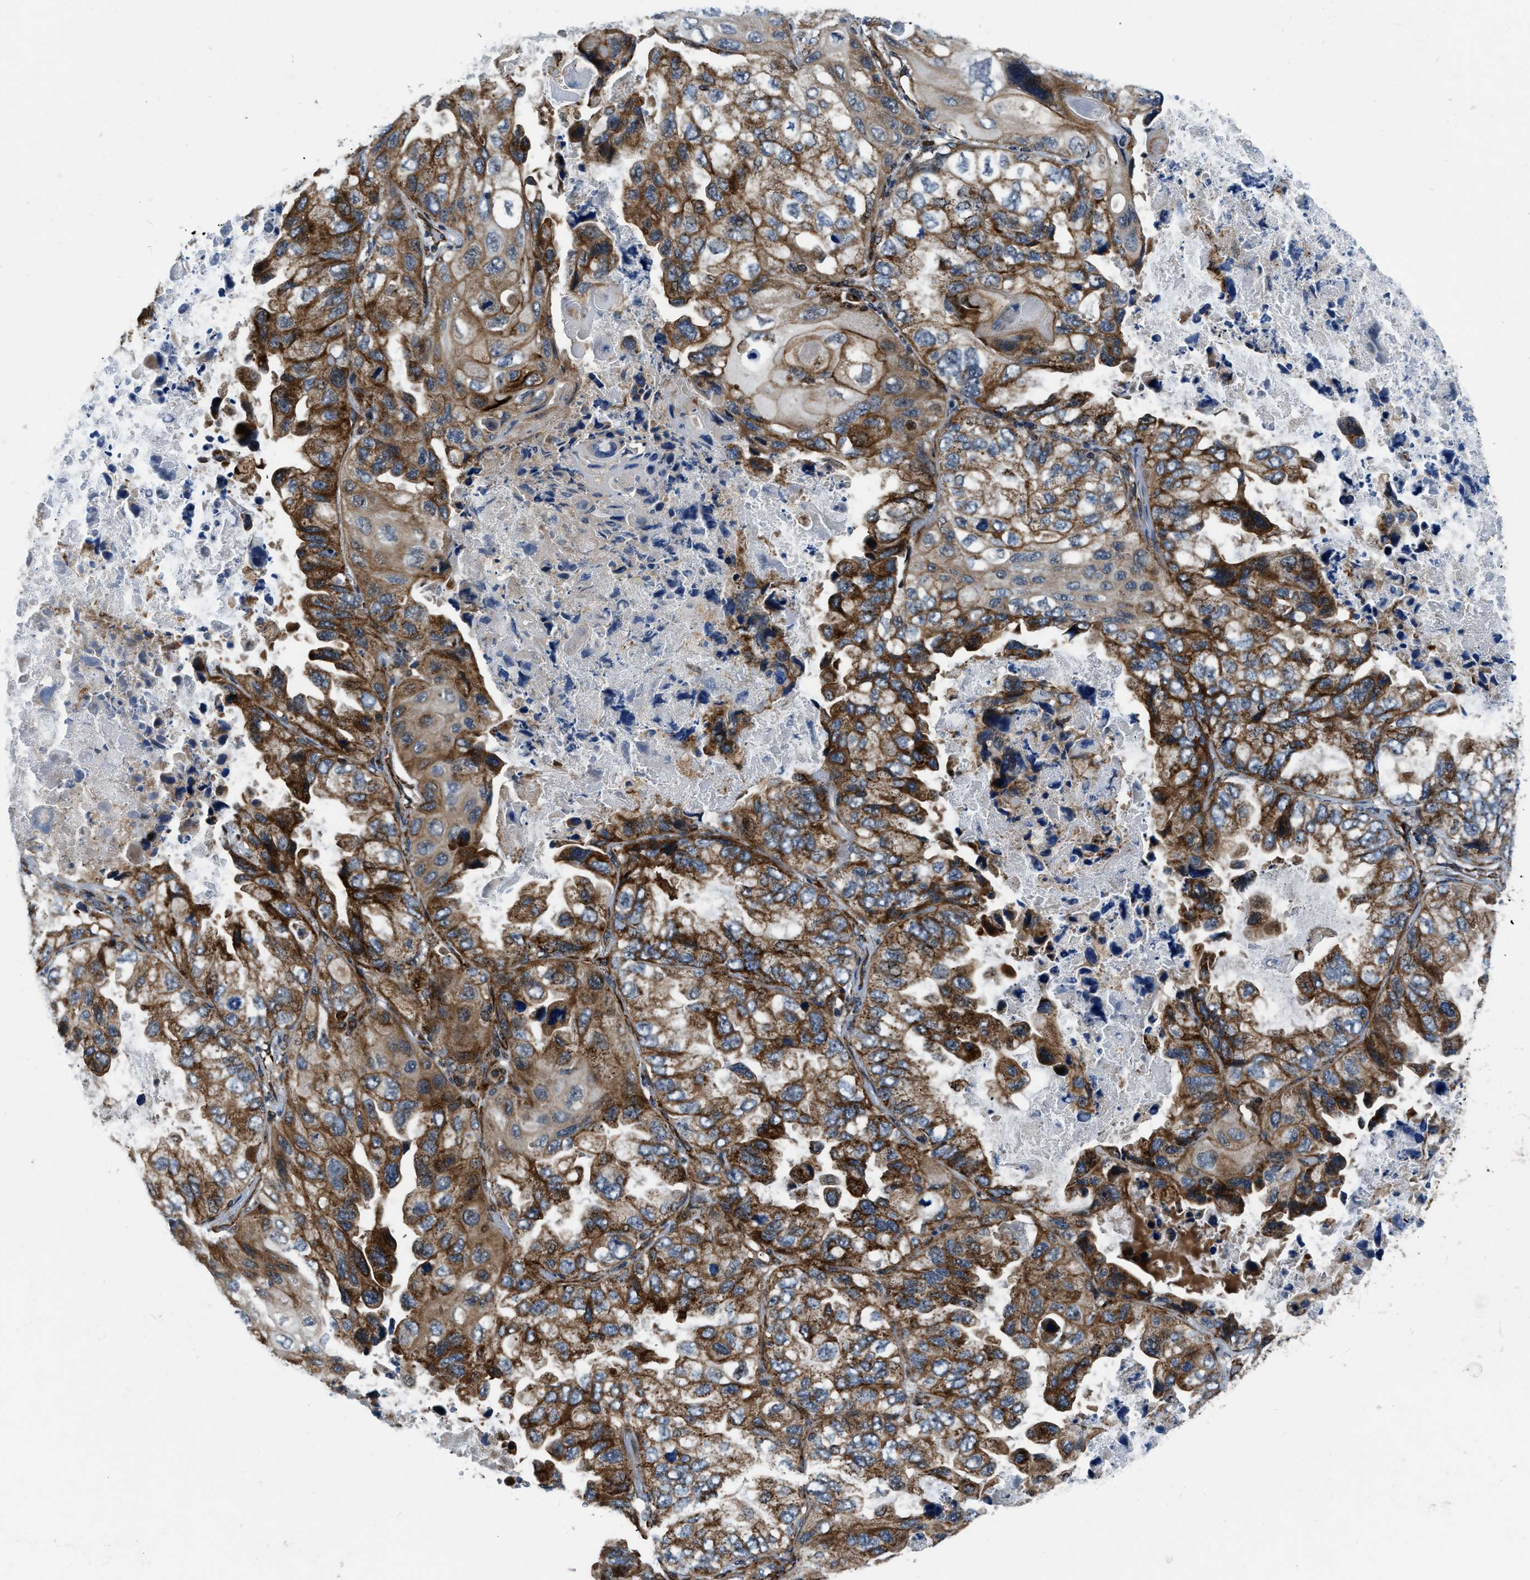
{"staining": {"intensity": "strong", "quantity": ">75%", "location": "cytoplasmic/membranous"}, "tissue": "lung cancer", "cell_type": "Tumor cells", "image_type": "cancer", "snomed": [{"axis": "morphology", "description": "Squamous cell carcinoma, NOS"}, {"axis": "topography", "description": "Lung"}], "caption": "Protein staining of squamous cell carcinoma (lung) tissue reveals strong cytoplasmic/membranous staining in about >75% of tumor cells. Using DAB (3,3'-diaminobenzidine) (brown) and hematoxylin (blue) stains, captured at high magnification using brightfield microscopy.", "gene": "GSDME", "patient": {"sex": "female", "age": 73}}